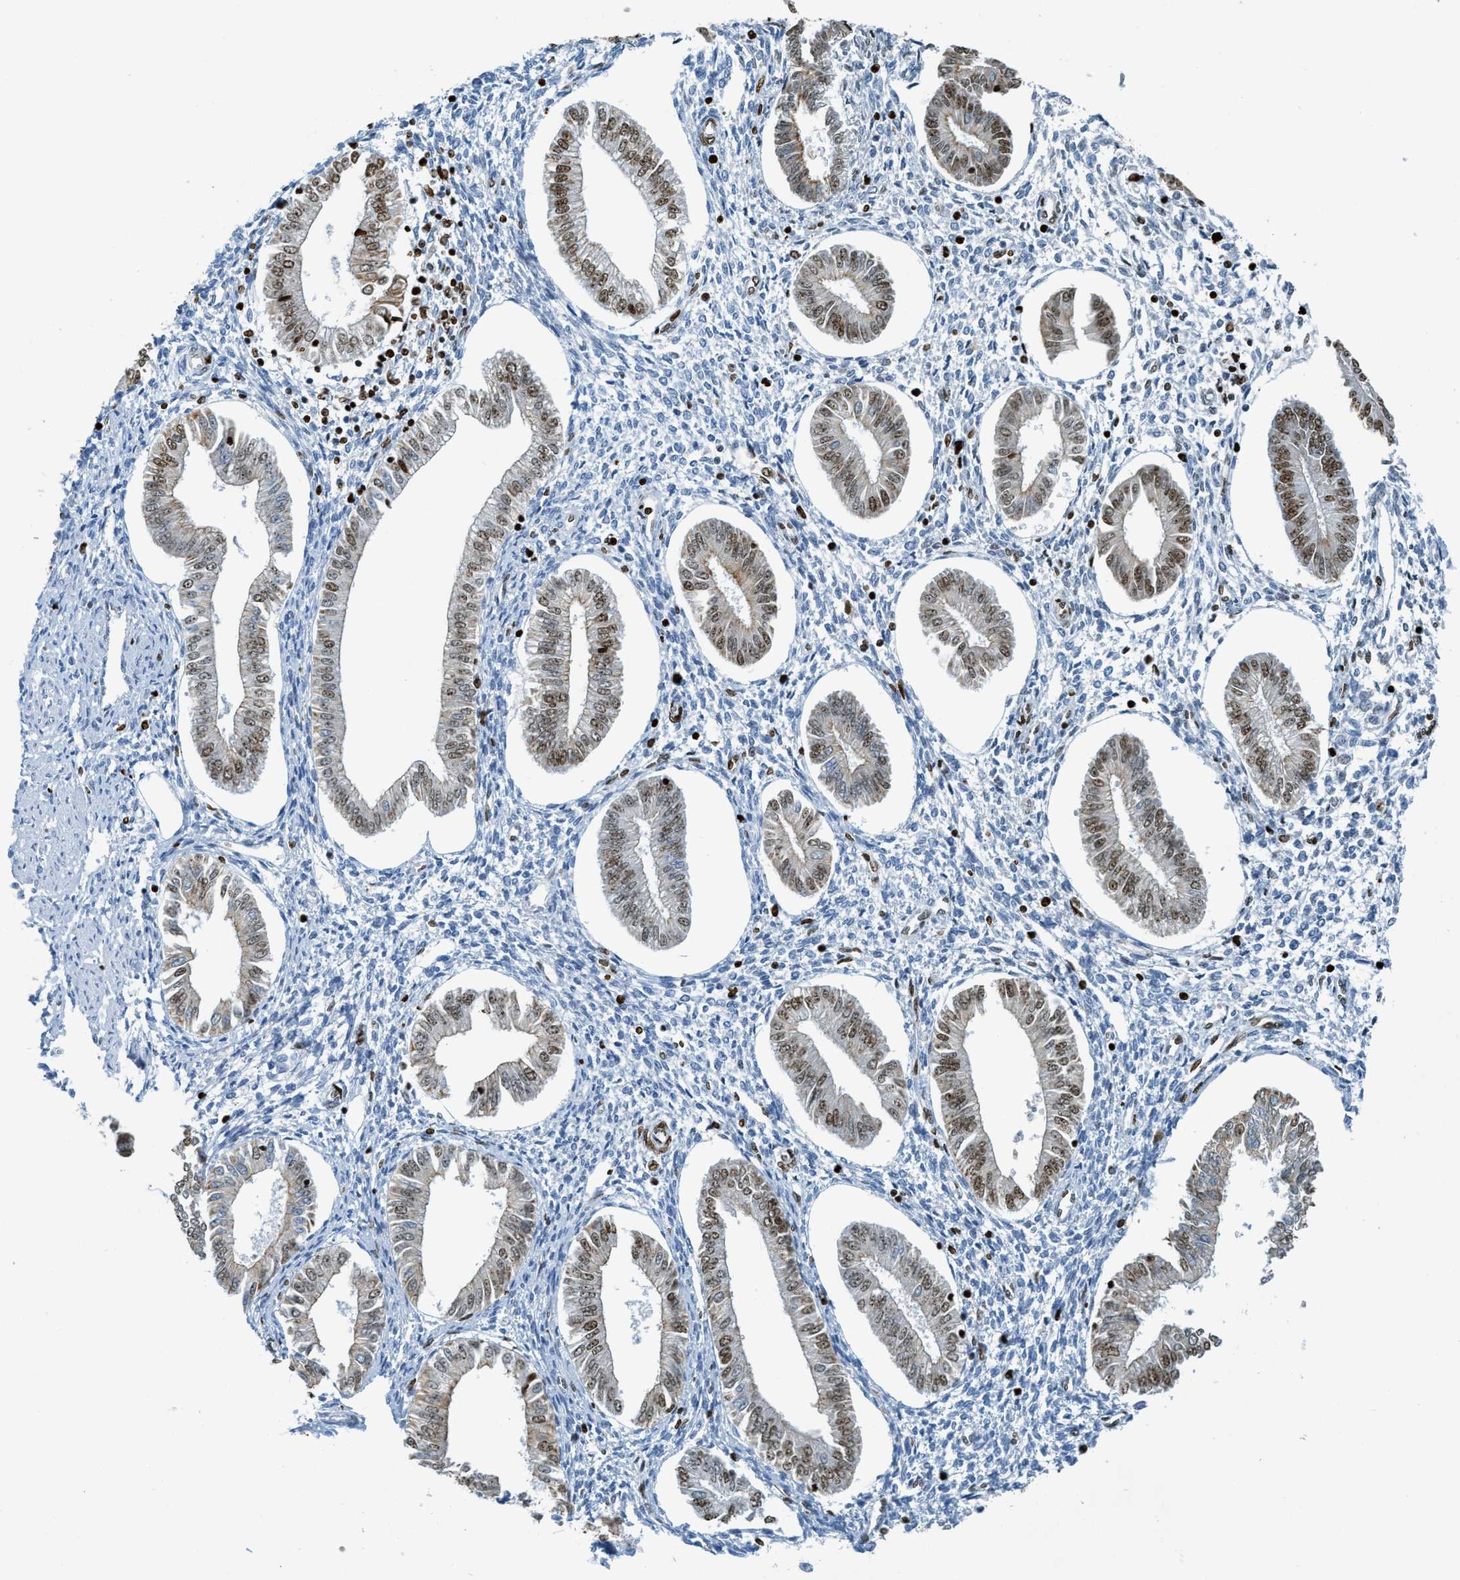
{"staining": {"intensity": "negative", "quantity": "none", "location": "none"}, "tissue": "endometrium", "cell_type": "Cells in endometrial stroma", "image_type": "normal", "snomed": [{"axis": "morphology", "description": "Normal tissue, NOS"}, {"axis": "topography", "description": "Endometrium"}], "caption": "Cells in endometrial stroma show no significant expression in normal endometrium. (Stains: DAB (3,3'-diaminobenzidine) immunohistochemistry (IHC) with hematoxylin counter stain, Microscopy: brightfield microscopy at high magnification).", "gene": "SH3D19", "patient": {"sex": "female", "age": 50}}